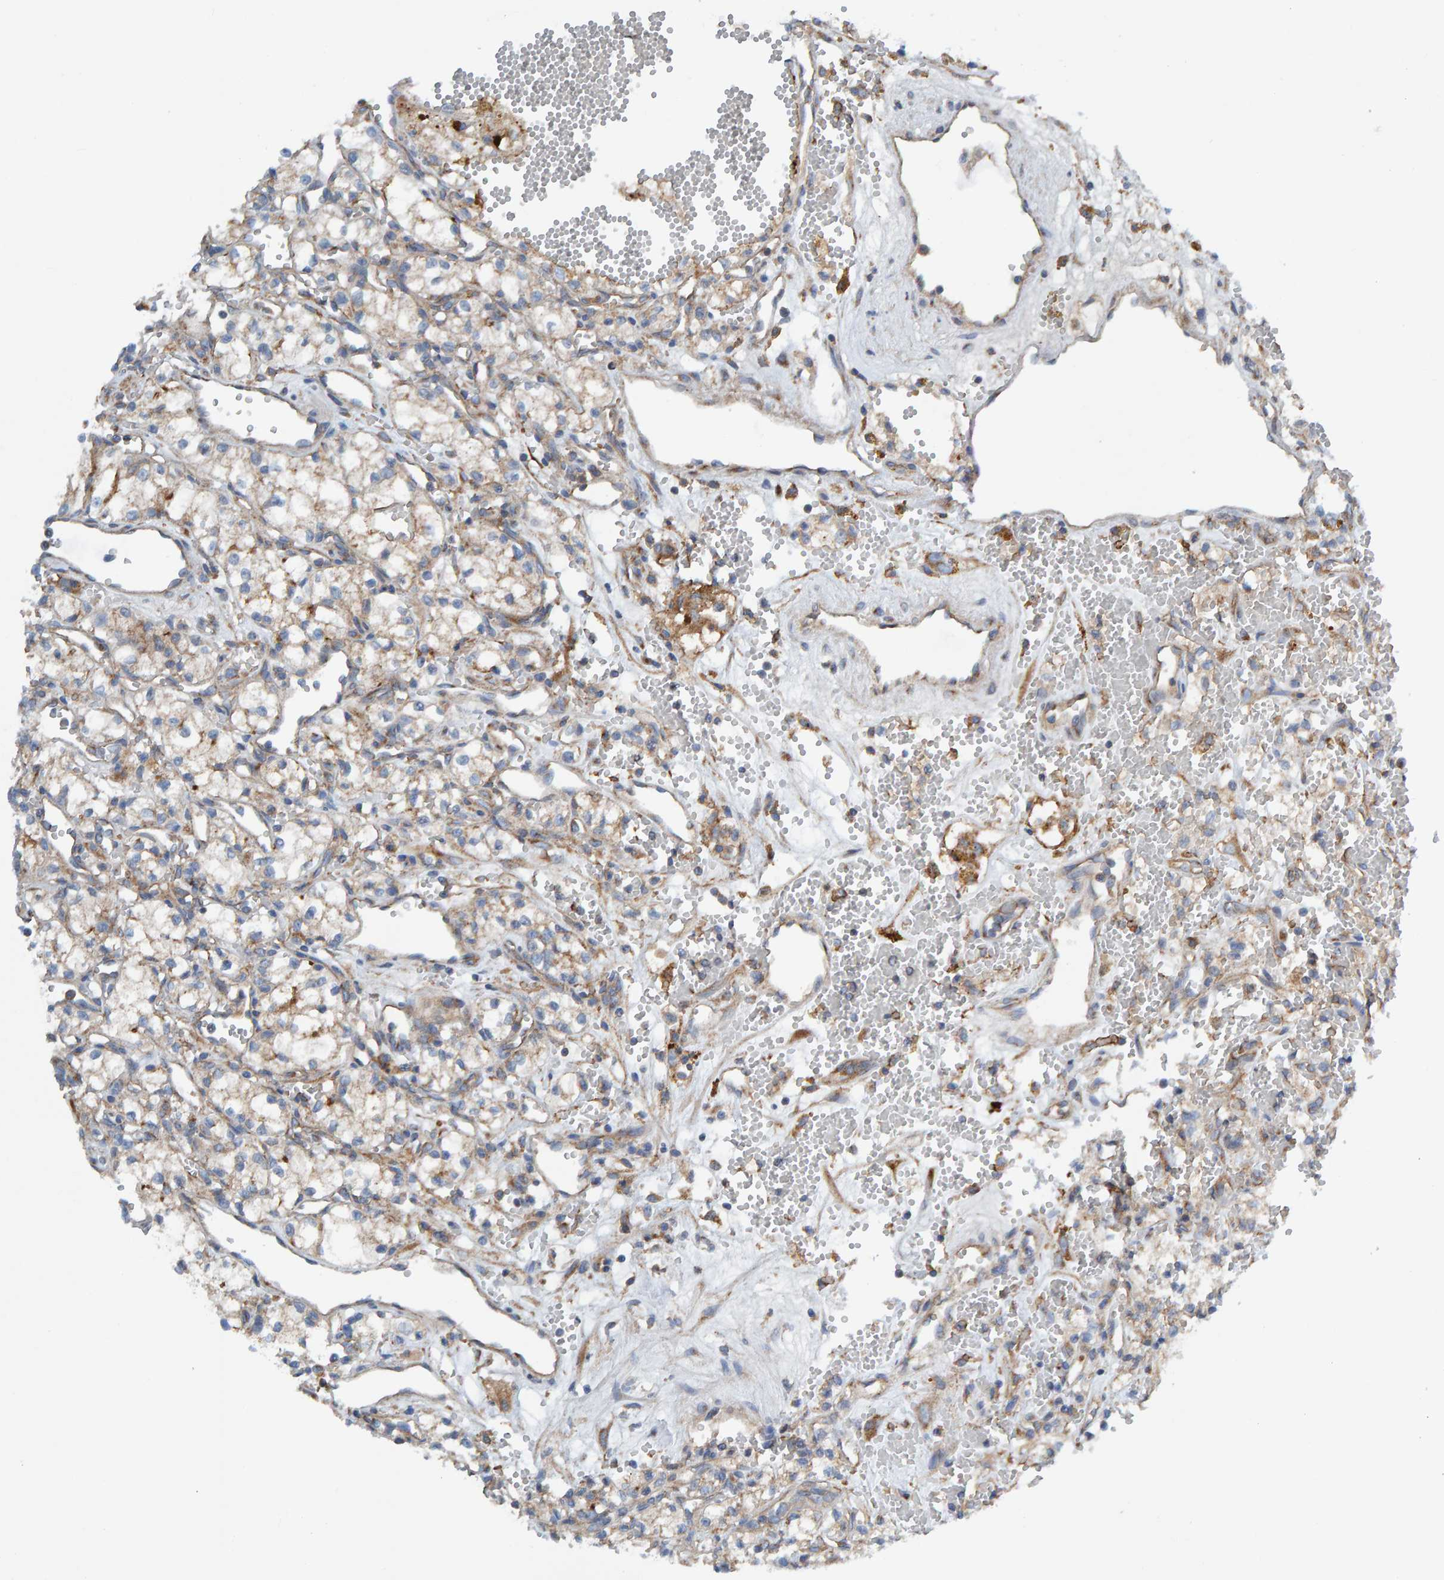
{"staining": {"intensity": "weak", "quantity": "<25%", "location": "cytoplasmic/membranous"}, "tissue": "renal cancer", "cell_type": "Tumor cells", "image_type": "cancer", "snomed": [{"axis": "morphology", "description": "Adenocarcinoma, NOS"}, {"axis": "topography", "description": "Kidney"}], "caption": "Immunohistochemistry (IHC) of human adenocarcinoma (renal) displays no expression in tumor cells.", "gene": "MKLN1", "patient": {"sex": "male", "age": 59}}